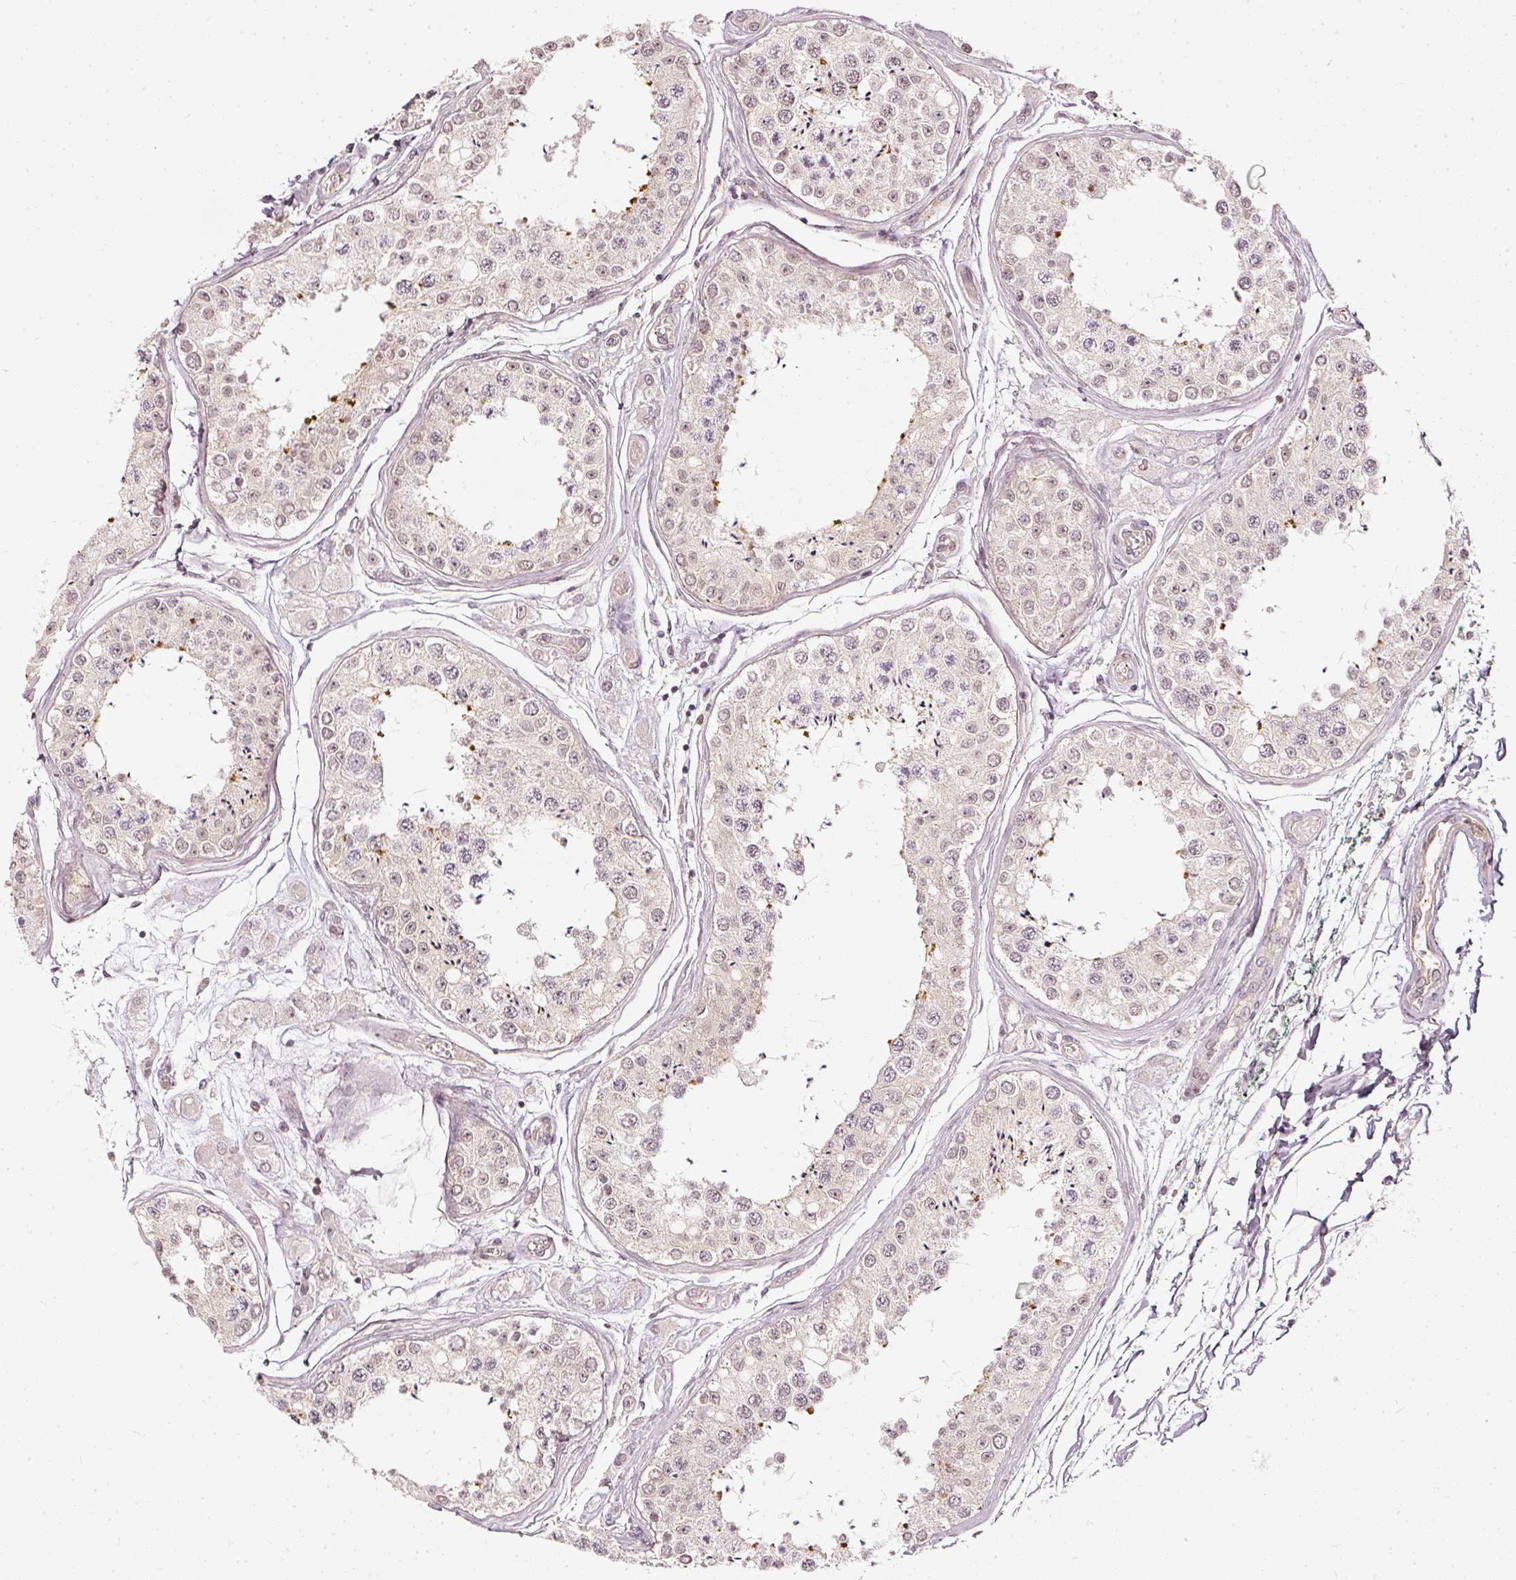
{"staining": {"intensity": "weak", "quantity": "<25%", "location": "cytoplasmic/membranous"}, "tissue": "testis", "cell_type": "Cells in seminiferous ducts", "image_type": "normal", "snomed": [{"axis": "morphology", "description": "Normal tissue, NOS"}, {"axis": "topography", "description": "Testis"}], "caption": "Immunohistochemistry histopathology image of normal human testis stained for a protein (brown), which shows no expression in cells in seminiferous ducts.", "gene": "DRD2", "patient": {"sex": "male", "age": 25}}